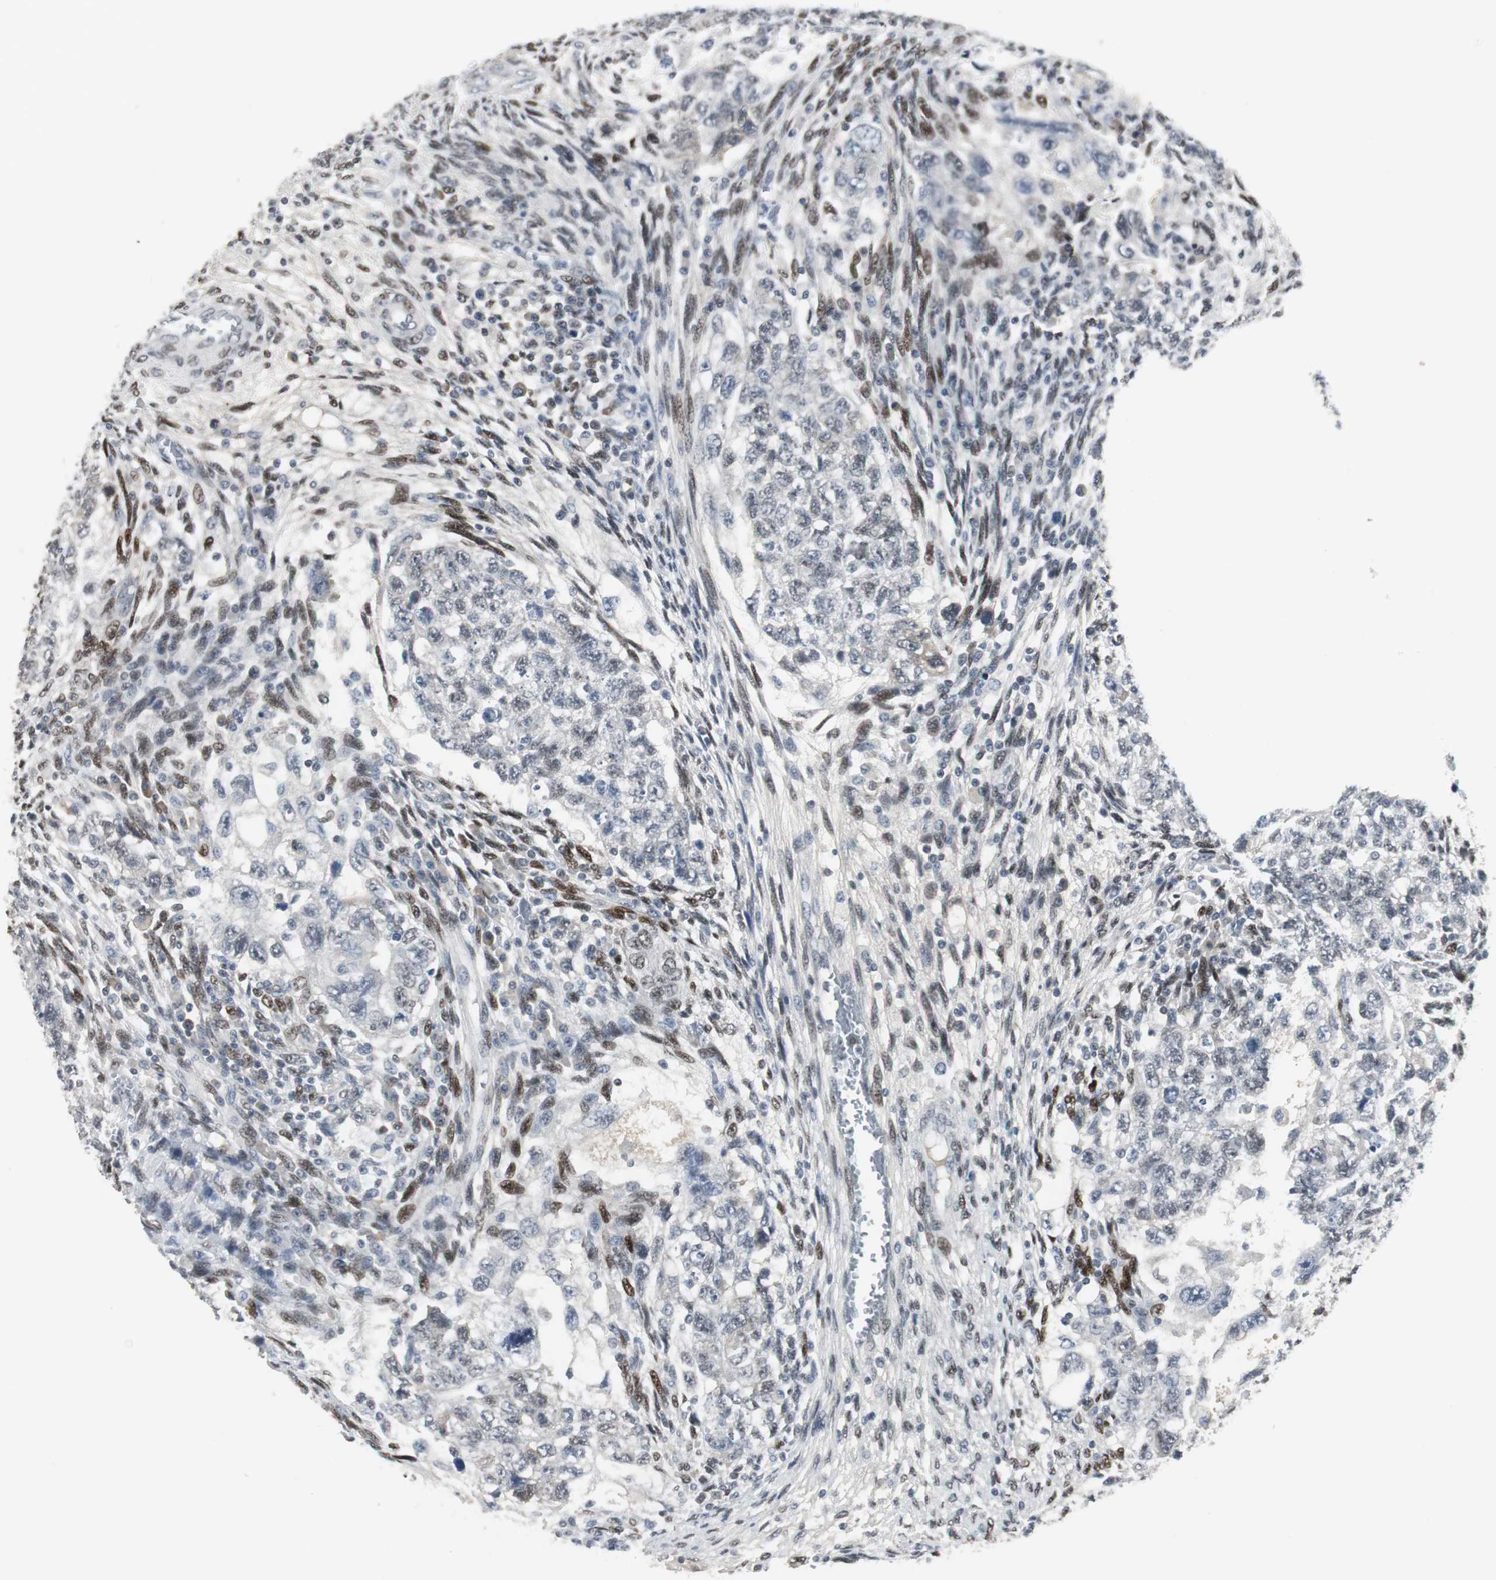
{"staining": {"intensity": "negative", "quantity": "none", "location": "none"}, "tissue": "testis cancer", "cell_type": "Tumor cells", "image_type": "cancer", "snomed": [{"axis": "morphology", "description": "Normal tissue, NOS"}, {"axis": "morphology", "description": "Carcinoma, Embryonal, NOS"}, {"axis": "topography", "description": "Testis"}], "caption": "This is a micrograph of IHC staining of testis embryonal carcinoma, which shows no positivity in tumor cells. (DAB immunohistochemistry (IHC) visualized using brightfield microscopy, high magnification).", "gene": "ELK1", "patient": {"sex": "male", "age": 36}}